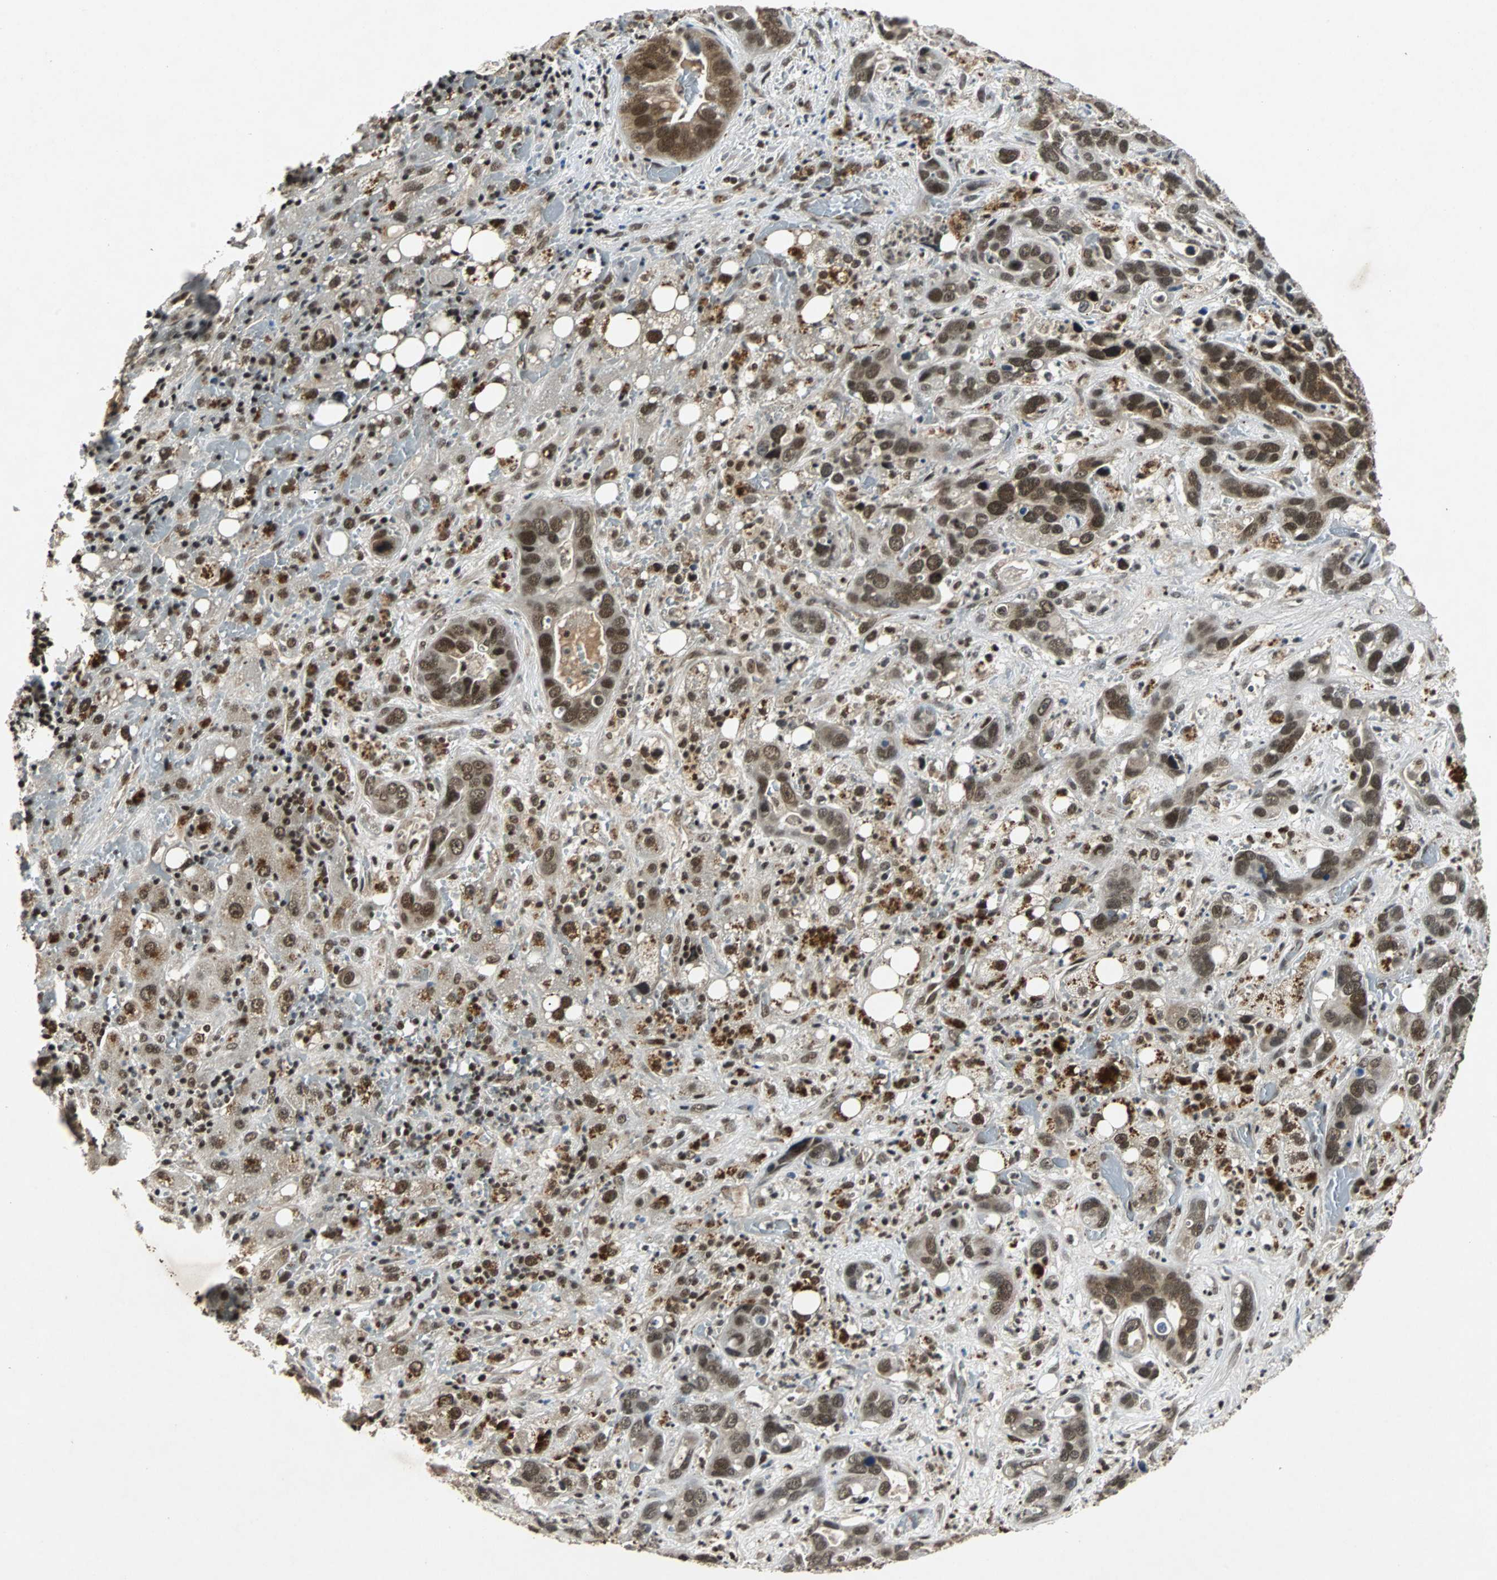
{"staining": {"intensity": "strong", "quantity": ">75%", "location": "cytoplasmic/membranous,nuclear"}, "tissue": "liver cancer", "cell_type": "Tumor cells", "image_type": "cancer", "snomed": [{"axis": "morphology", "description": "Cholangiocarcinoma"}, {"axis": "topography", "description": "Liver"}], "caption": "An immunohistochemistry (IHC) photomicrograph of tumor tissue is shown. Protein staining in brown labels strong cytoplasmic/membranous and nuclear positivity in cholangiocarcinoma (liver) within tumor cells.", "gene": "TAF5", "patient": {"sex": "female", "age": 65}}